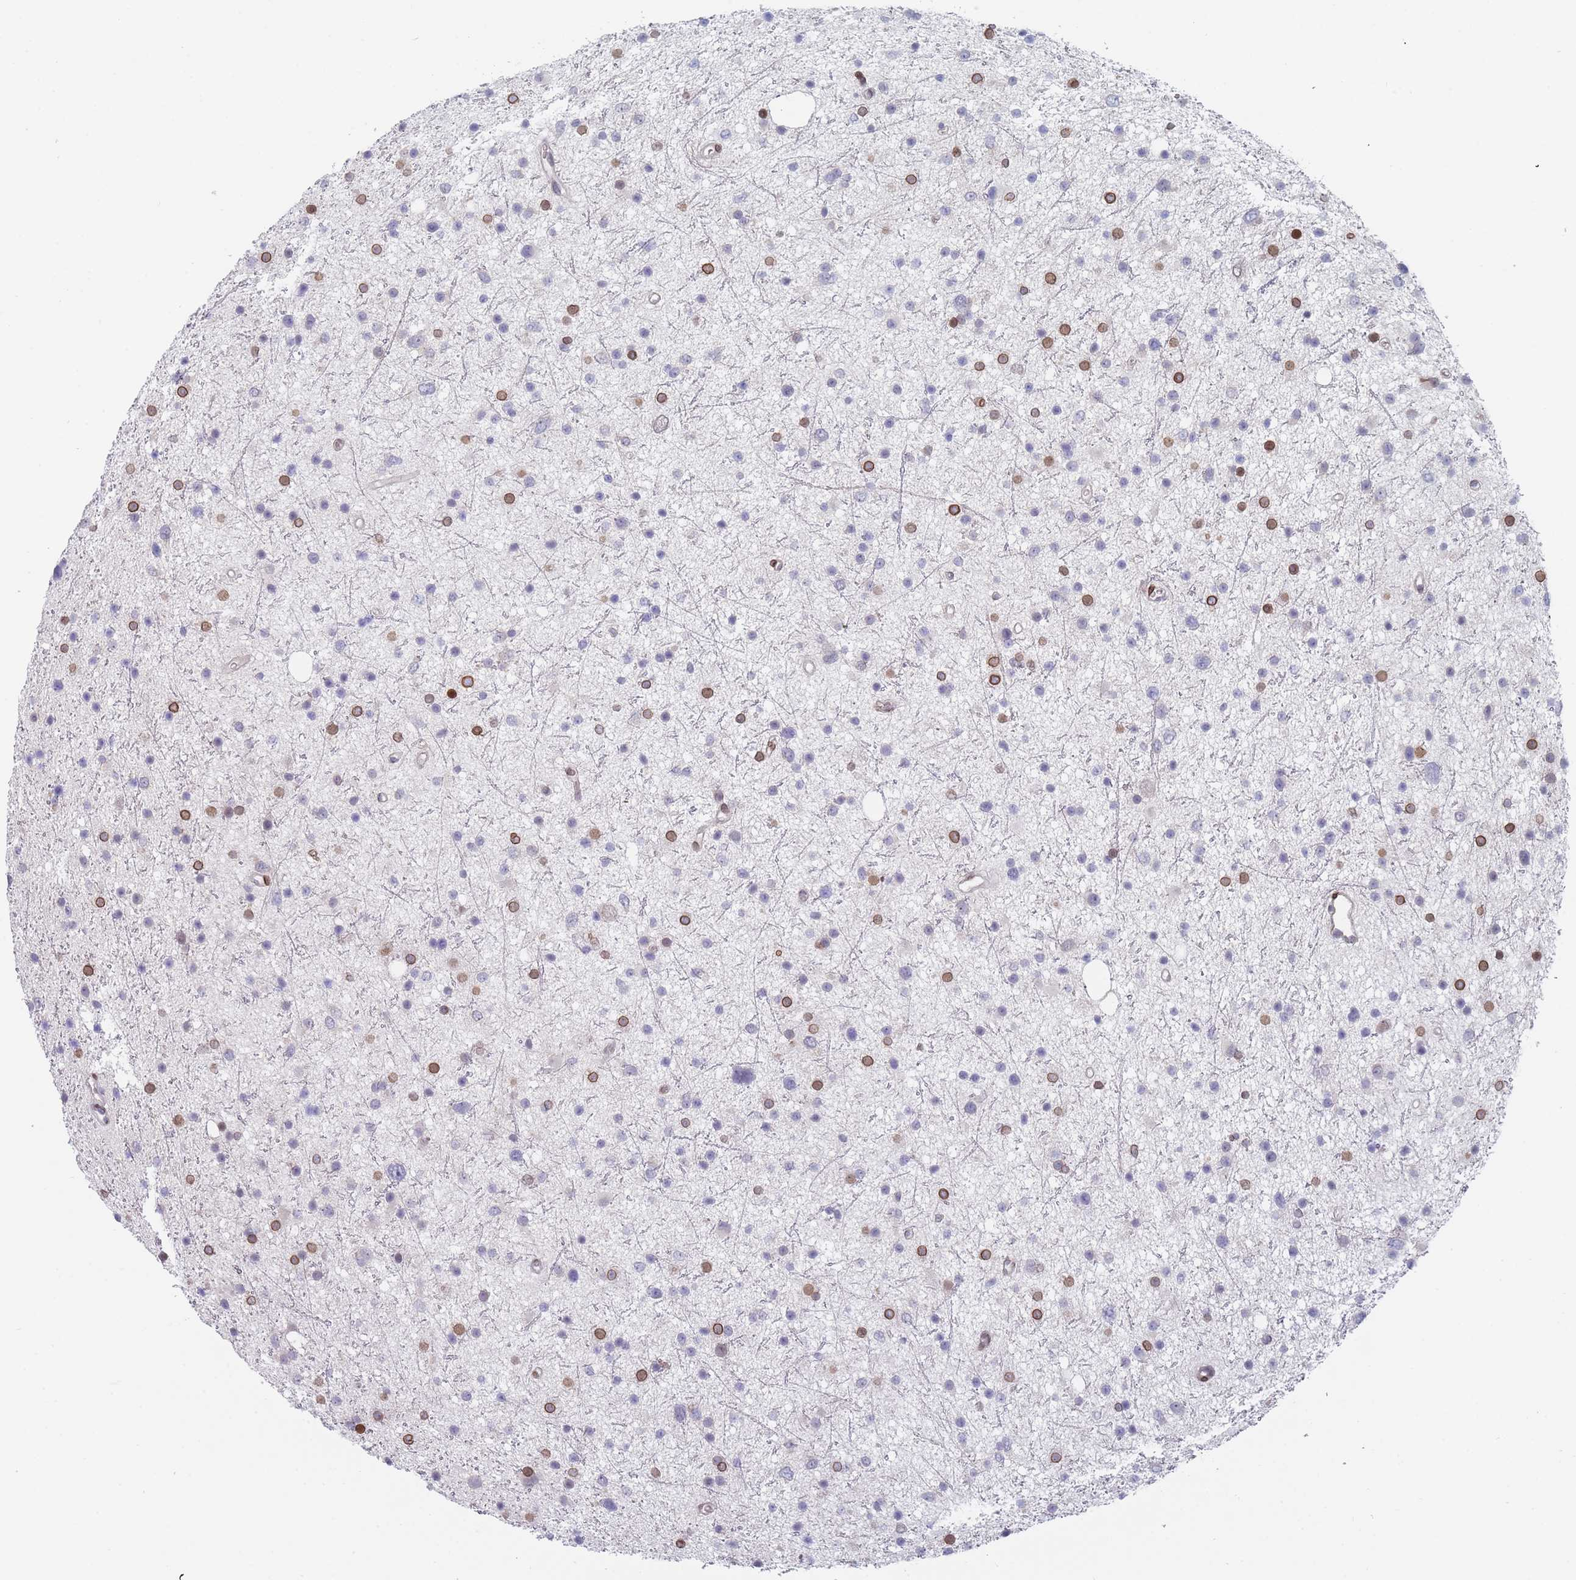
{"staining": {"intensity": "strong", "quantity": "25%-75%", "location": "cytoplasmic/membranous,nuclear"}, "tissue": "glioma", "cell_type": "Tumor cells", "image_type": "cancer", "snomed": [{"axis": "morphology", "description": "Glioma, malignant, Low grade"}, {"axis": "topography", "description": "Cerebral cortex"}], "caption": "A micrograph of human glioma stained for a protein reveals strong cytoplasmic/membranous and nuclear brown staining in tumor cells. (brown staining indicates protein expression, while blue staining denotes nuclei).", "gene": "ZBTB1", "patient": {"sex": "female", "age": 39}}